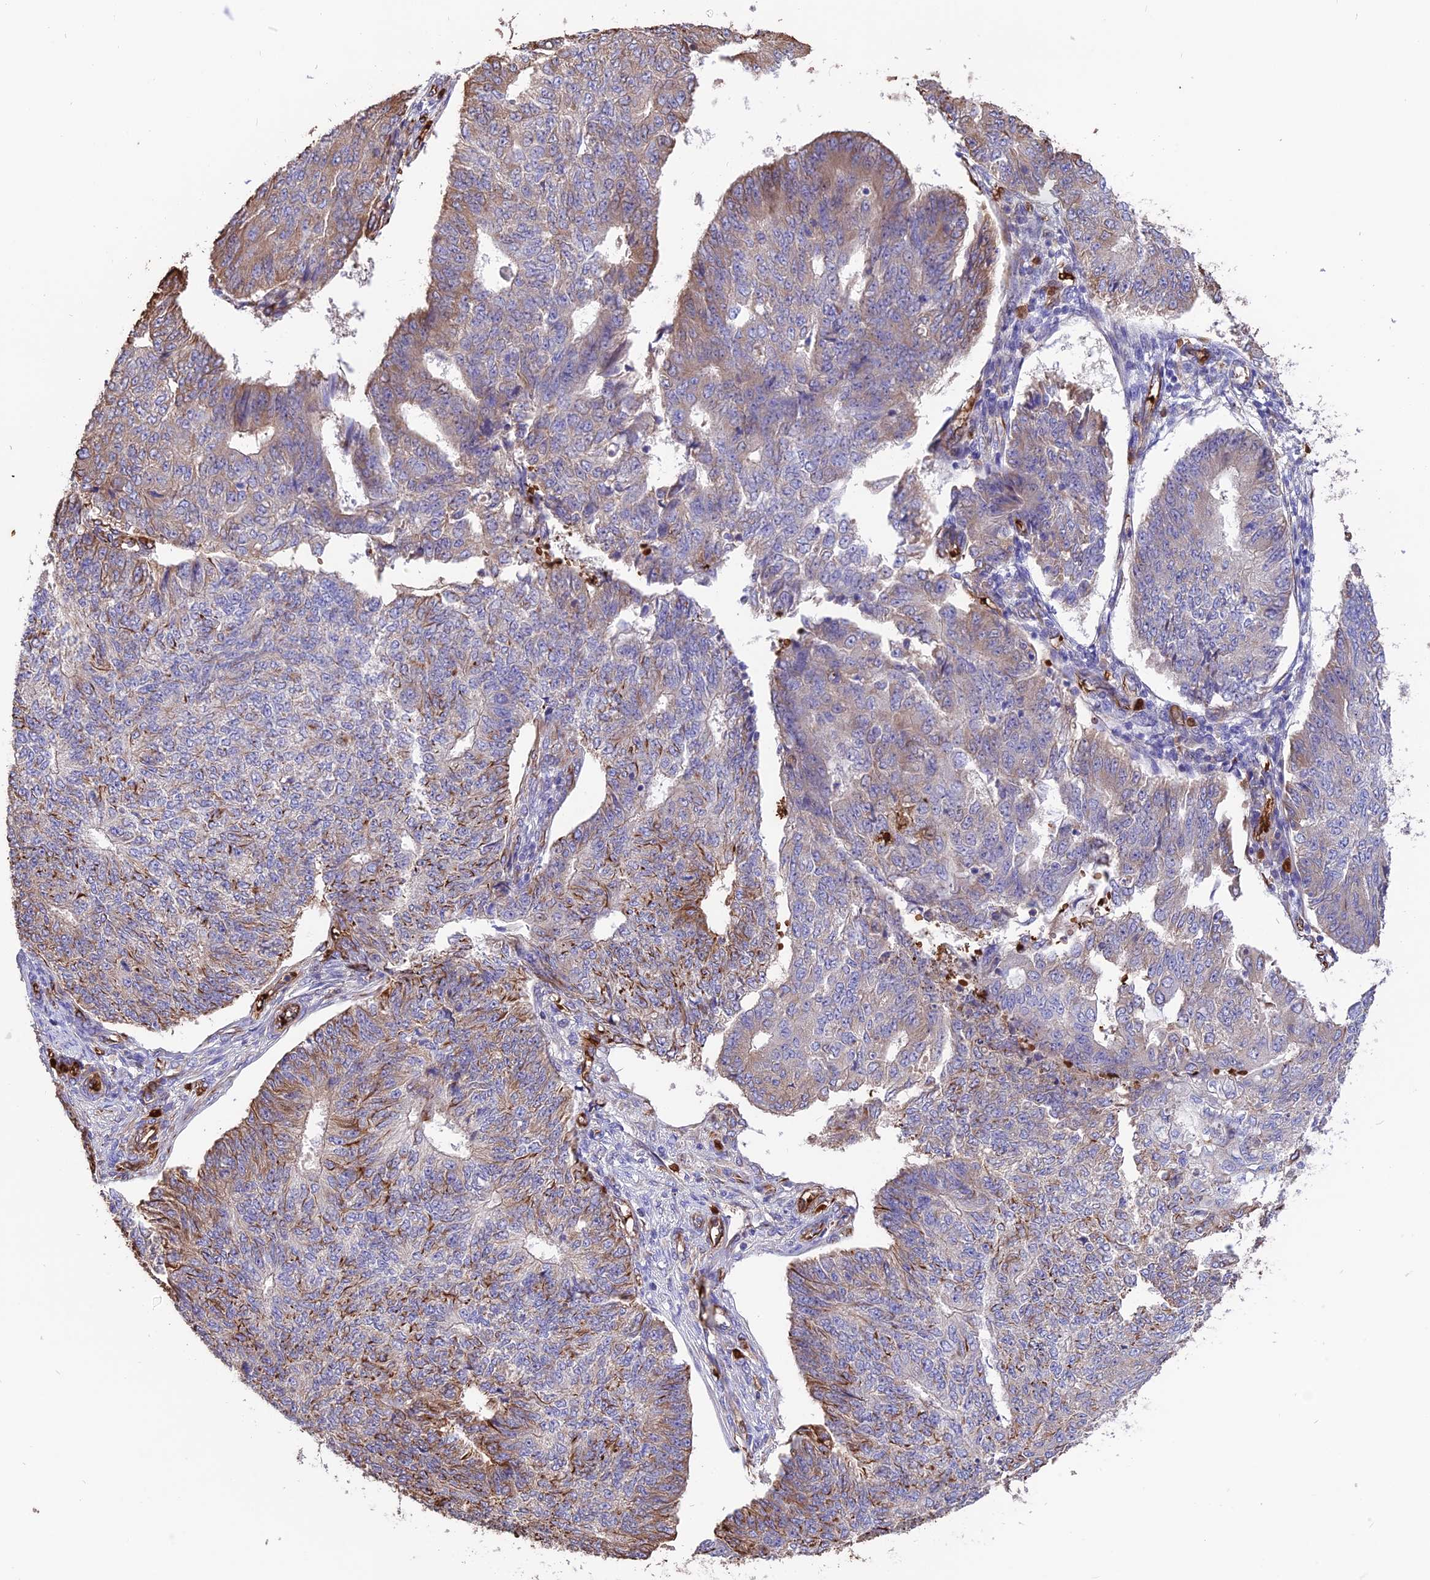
{"staining": {"intensity": "moderate", "quantity": "<25%", "location": "cytoplasmic/membranous"}, "tissue": "endometrial cancer", "cell_type": "Tumor cells", "image_type": "cancer", "snomed": [{"axis": "morphology", "description": "Adenocarcinoma, NOS"}, {"axis": "topography", "description": "Endometrium"}], "caption": "Adenocarcinoma (endometrial) stained for a protein displays moderate cytoplasmic/membranous positivity in tumor cells.", "gene": "TTC4", "patient": {"sex": "female", "age": 32}}